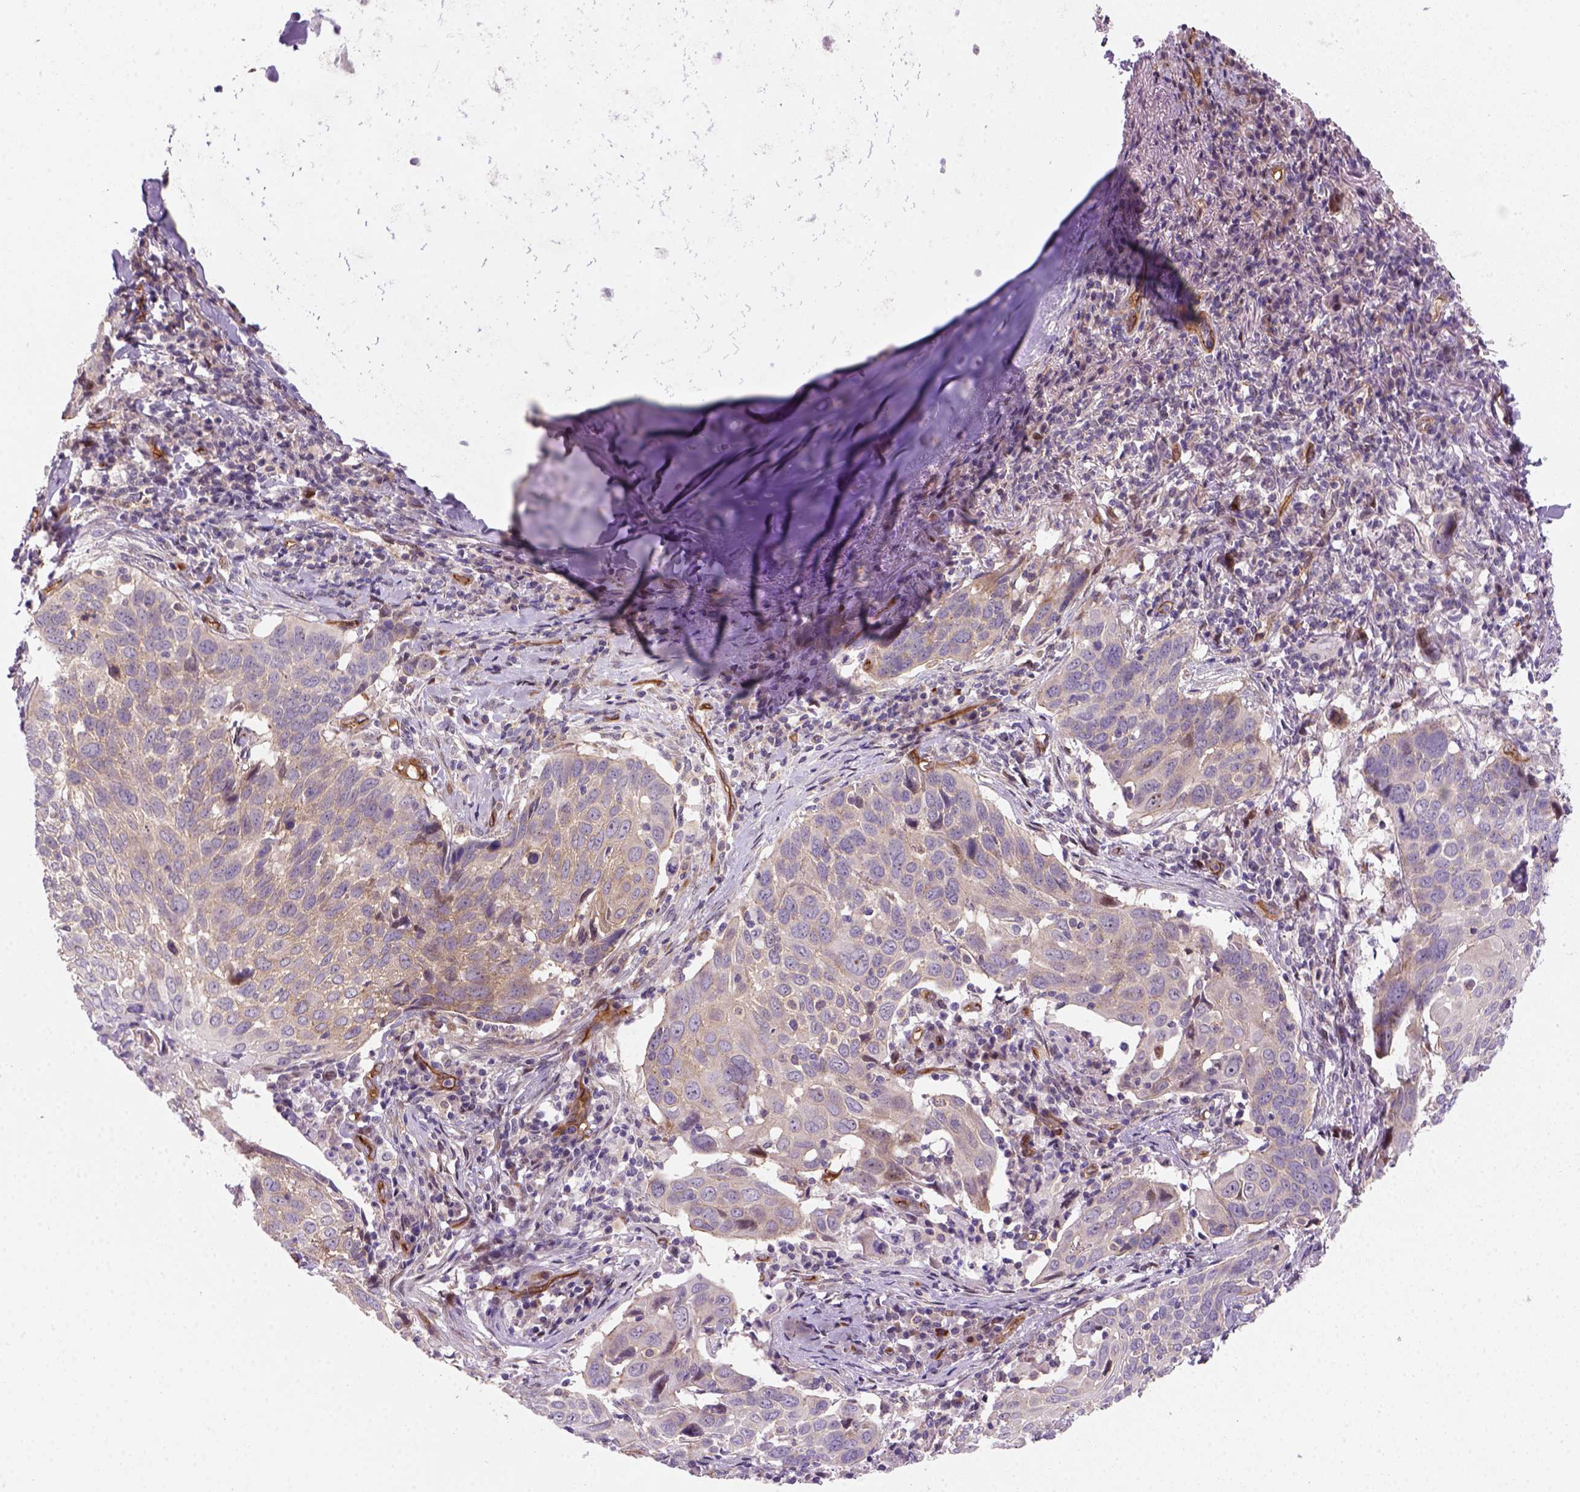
{"staining": {"intensity": "weak", "quantity": ">75%", "location": "cytoplasmic/membranous"}, "tissue": "lung cancer", "cell_type": "Tumor cells", "image_type": "cancer", "snomed": [{"axis": "morphology", "description": "Squamous cell carcinoma, NOS"}, {"axis": "topography", "description": "Lung"}], "caption": "Lung cancer (squamous cell carcinoma) stained for a protein (brown) shows weak cytoplasmic/membranous positive expression in about >75% of tumor cells.", "gene": "VSTM5", "patient": {"sex": "male", "age": 57}}